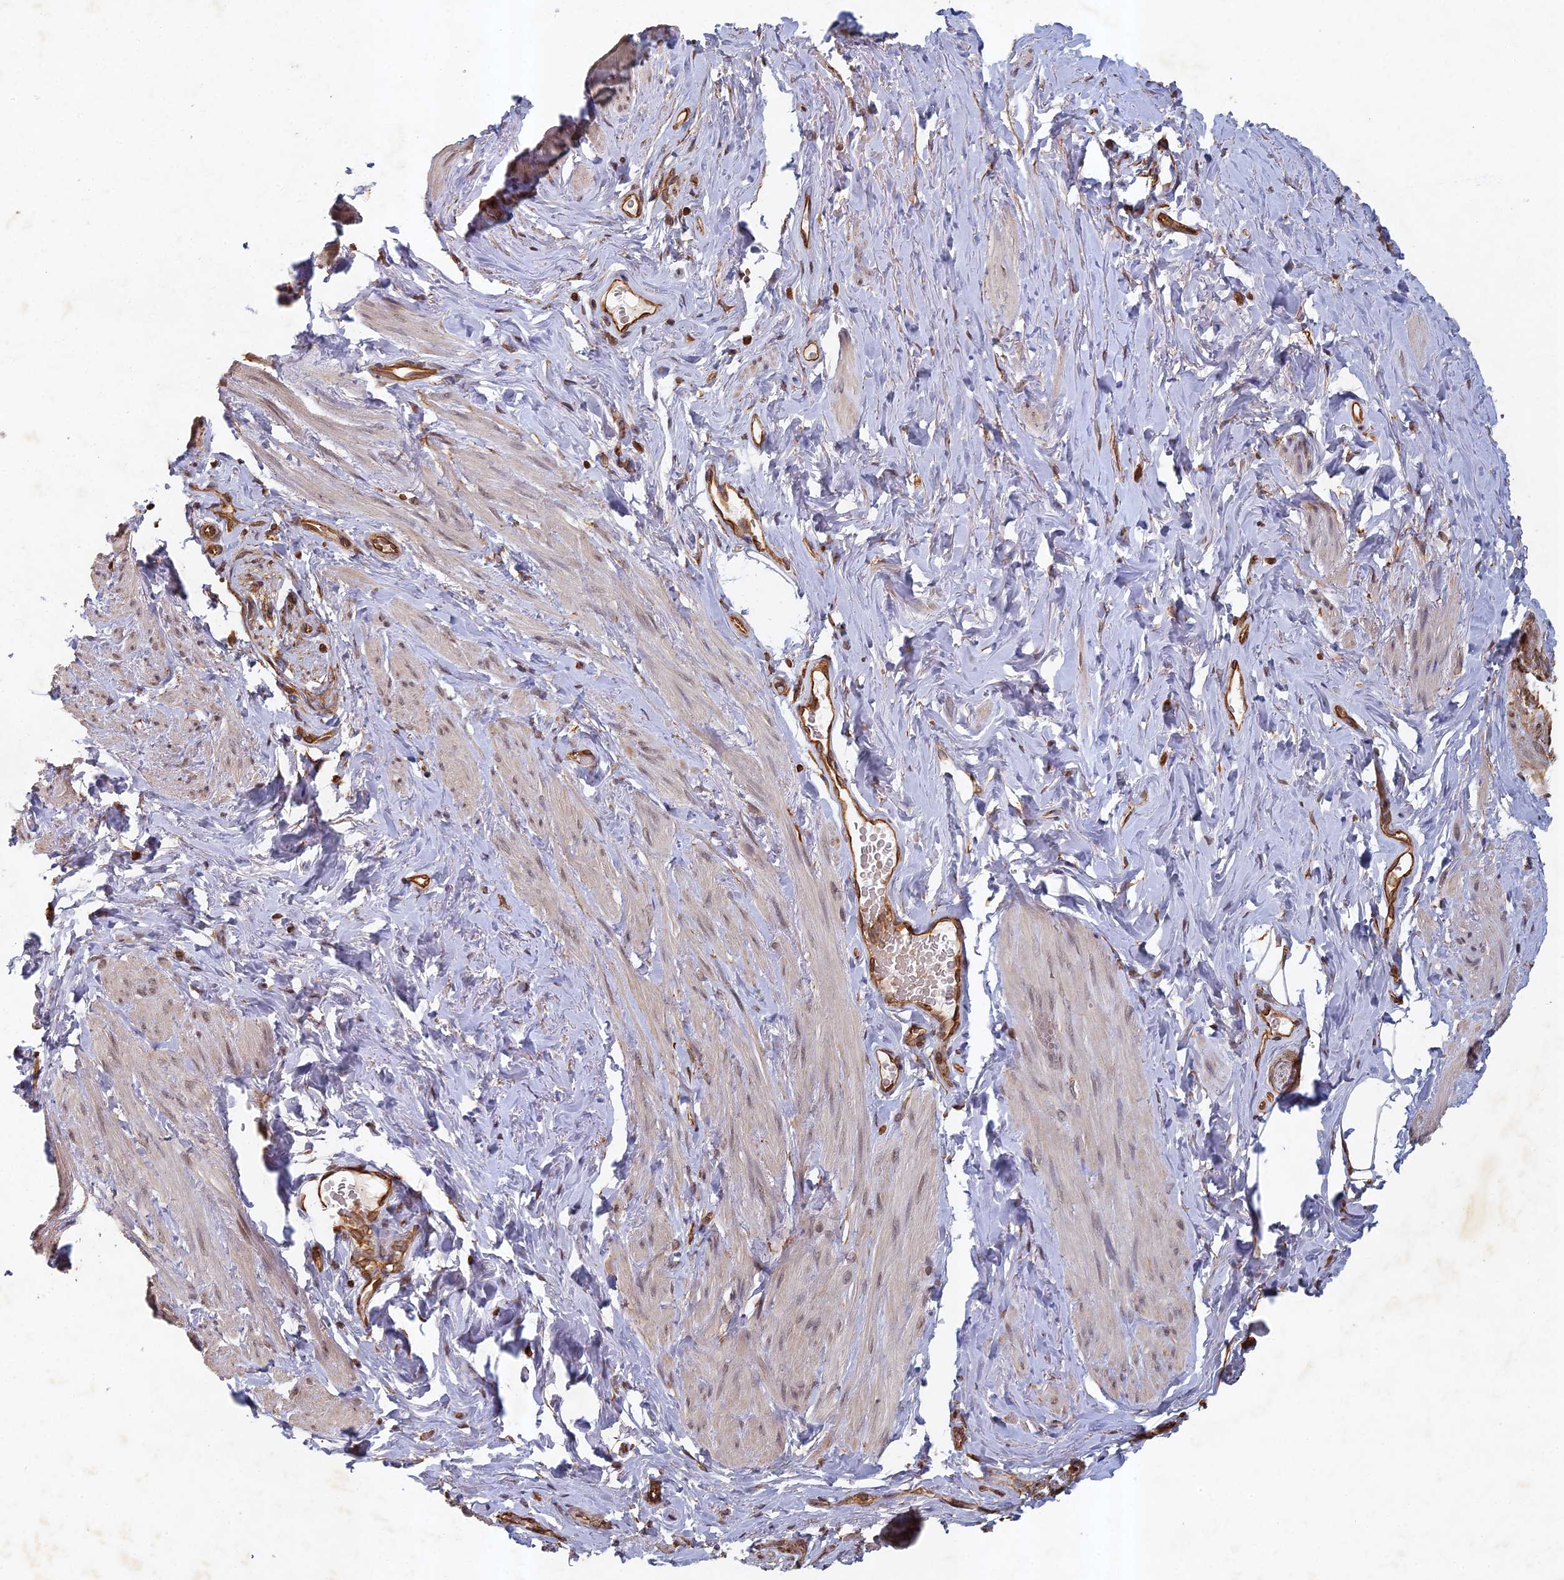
{"staining": {"intensity": "weak", "quantity": "25%-75%", "location": "cytoplasmic/membranous"}, "tissue": "smooth muscle", "cell_type": "Smooth muscle cells", "image_type": "normal", "snomed": [{"axis": "morphology", "description": "Normal tissue, NOS"}, {"axis": "topography", "description": "Smooth muscle"}, {"axis": "topography", "description": "Peripheral nerve tissue"}], "caption": "DAB immunohistochemical staining of benign smooth muscle displays weak cytoplasmic/membranous protein staining in approximately 25%-75% of smooth muscle cells. The staining is performed using DAB (3,3'-diaminobenzidine) brown chromogen to label protein expression. The nuclei are counter-stained blue using hematoxylin.", "gene": "ABCB10", "patient": {"sex": "male", "age": 69}}